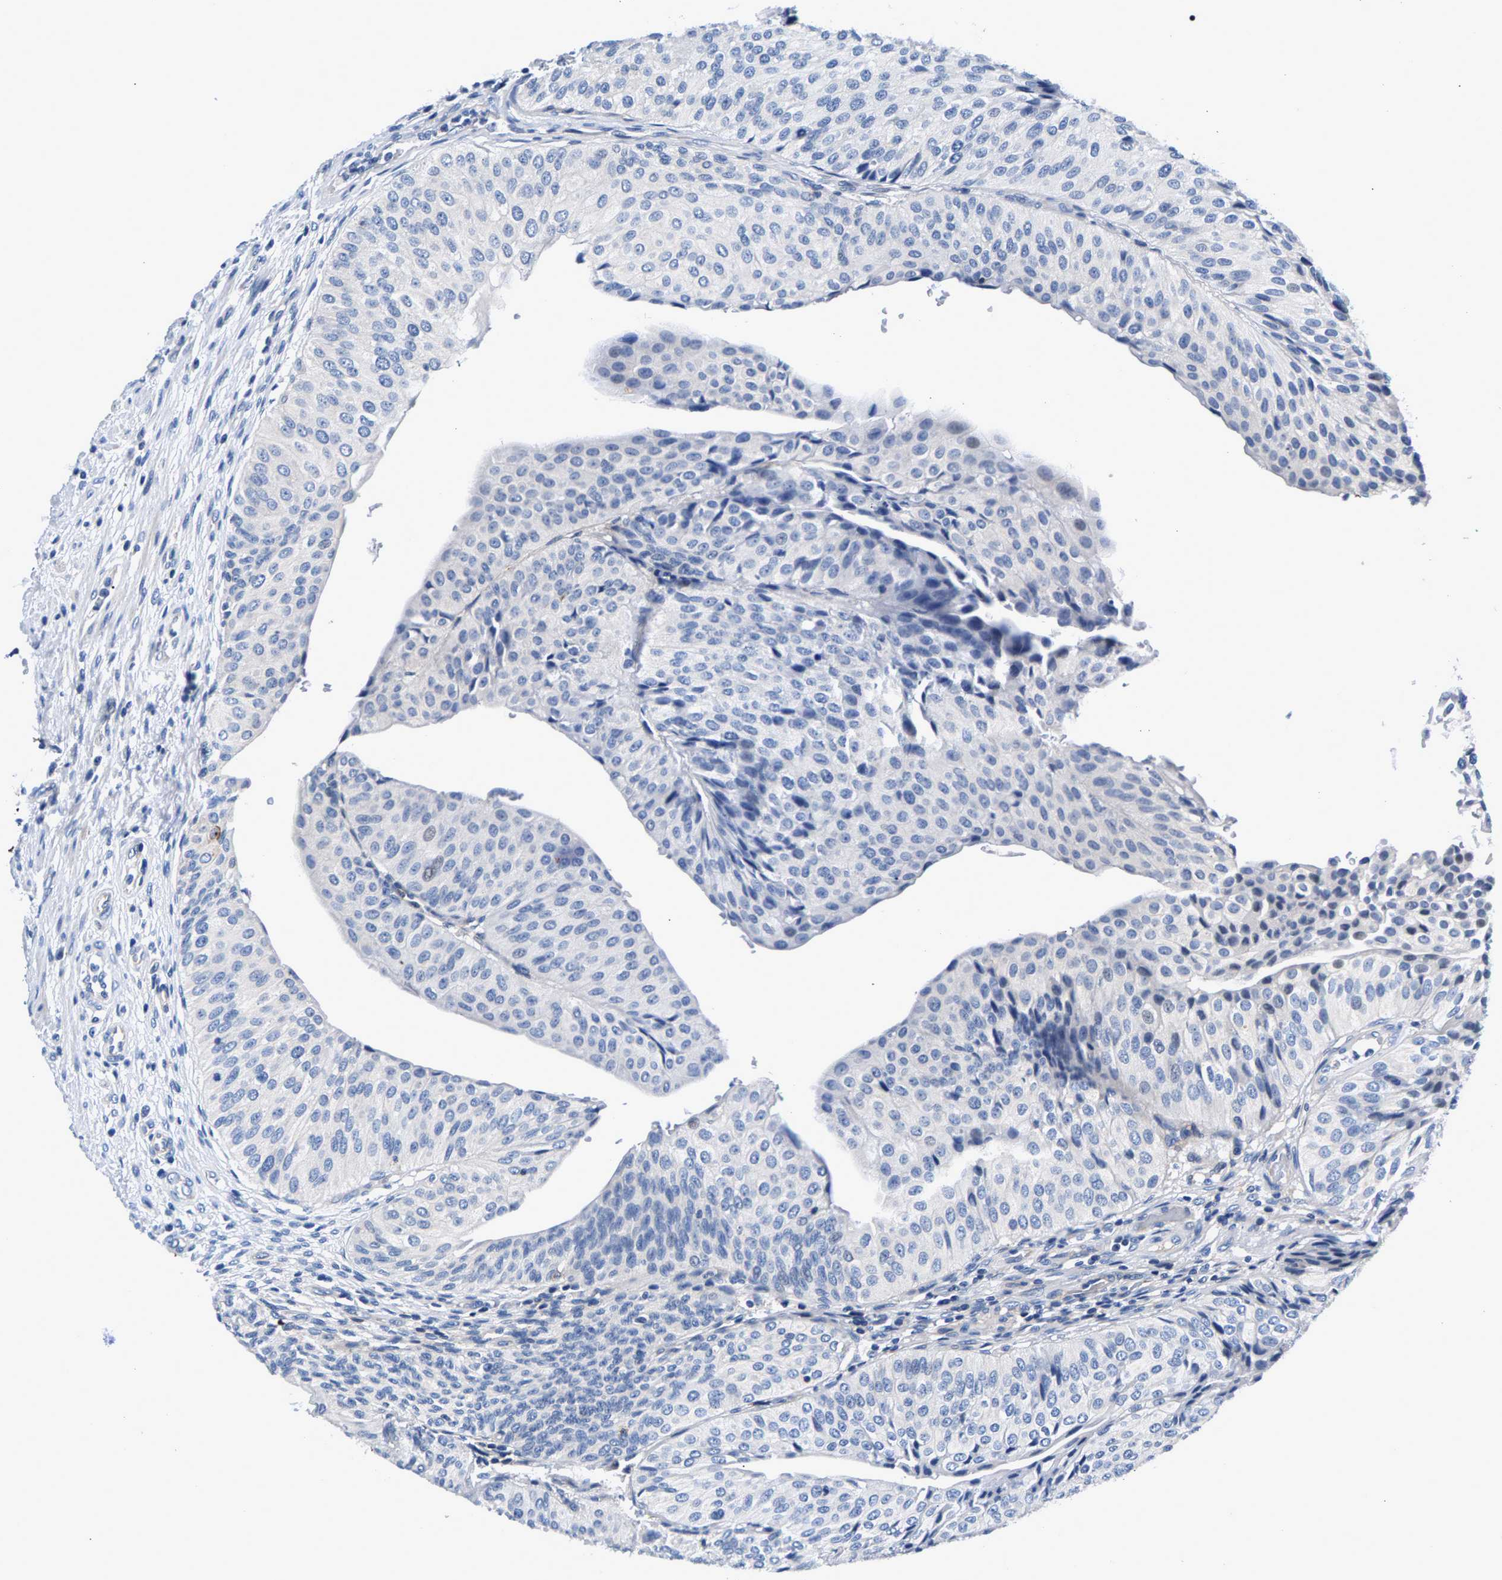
{"staining": {"intensity": "negative", "quantity": "none", "location": "none"}, "tissue": "urothelial cancer", "cell_type": "Tumor cells", "image_type": "cancer", "snomed": [{"axis": "morphology", "description": "Urothelial carcinoma, Low grade"}, {"axis": "topography", "description": "Urinary bladder"}], "caption": "Immunohistochemical staining of low-grade urothelial carcinoma reveals no significant positivity in tumor cells.", "gene": "P2RY4", "patient": {"sex": "male", "age": 67}}